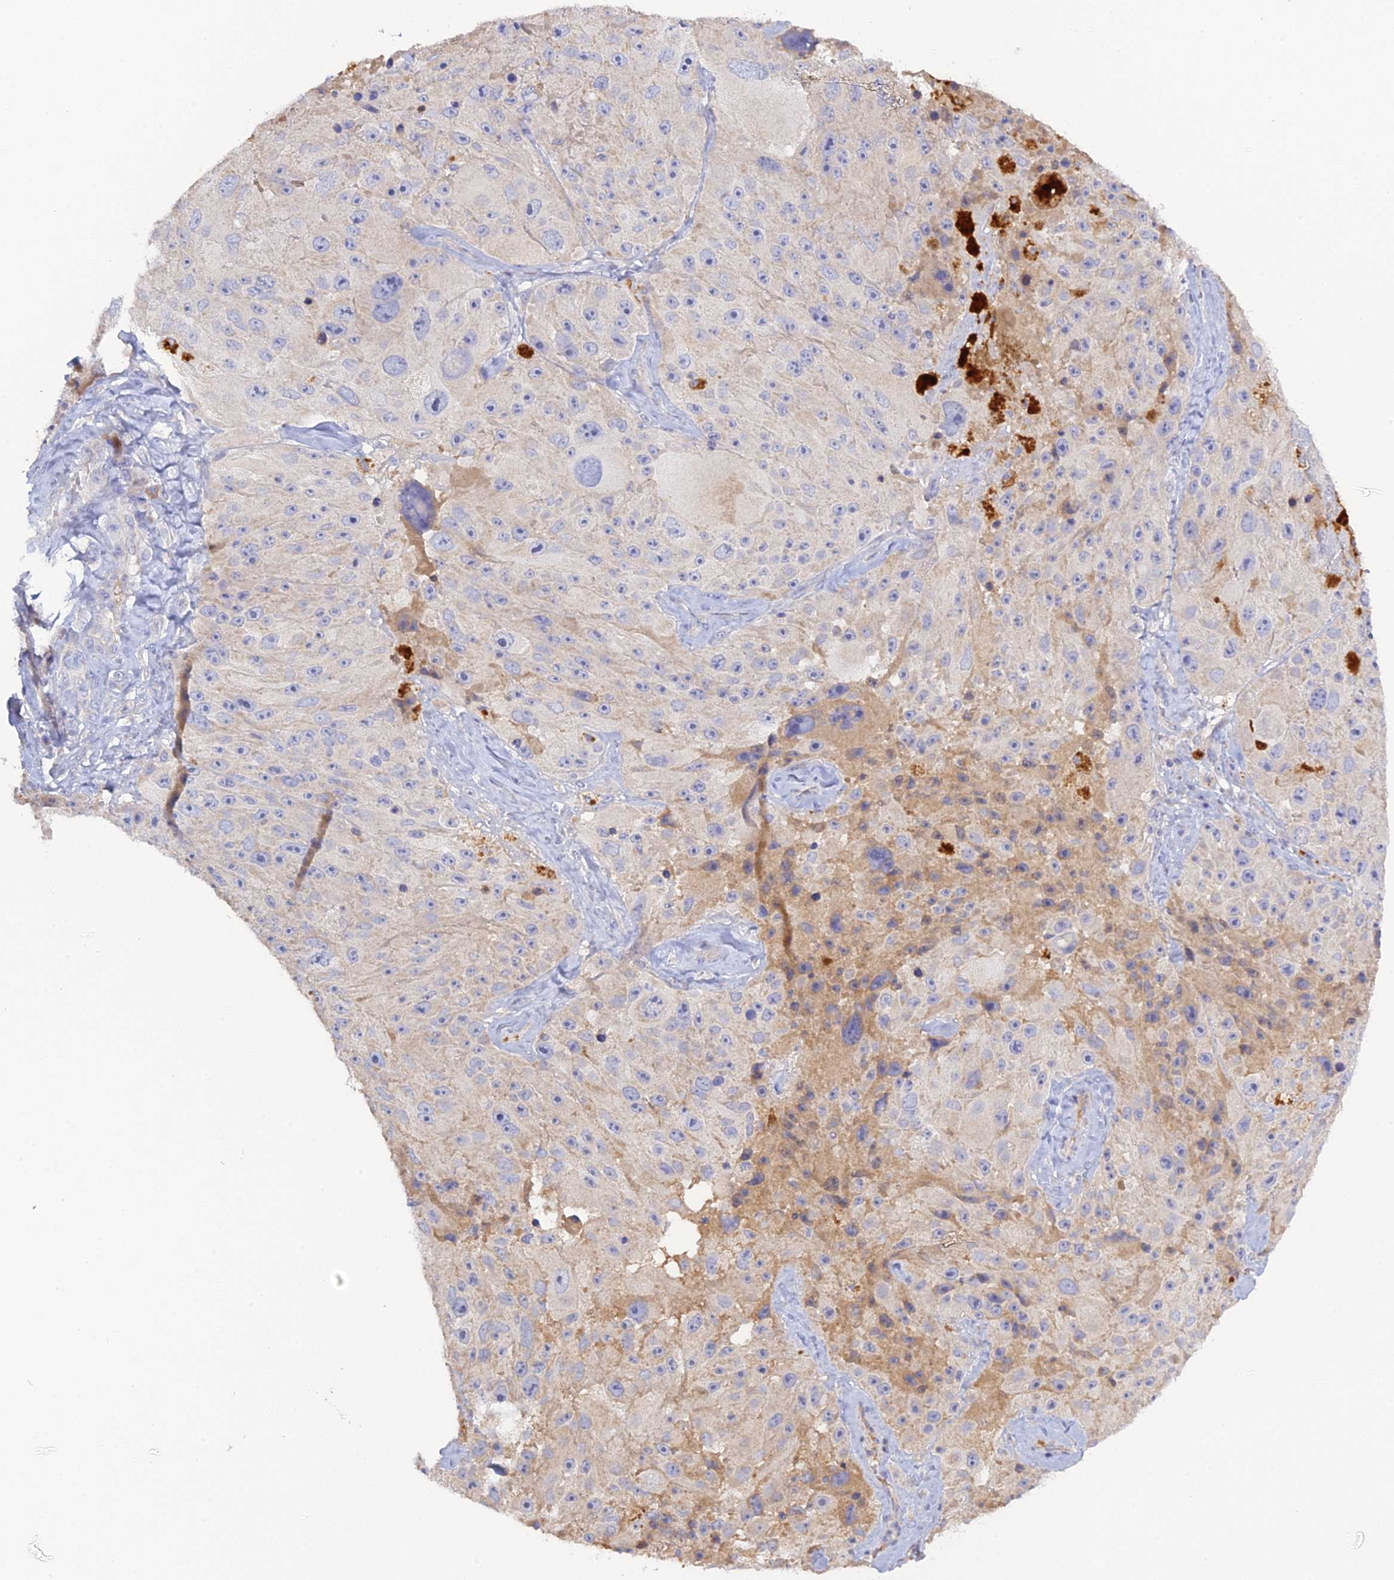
{"staining": {"intensity": "negative", "quantity": "none", "location": "none"}, "tissue": "melanoma", "cell_type": "Tumor cells", "image_type": "cancer", "snomed": [{"axis": "morphology", "description": "Malignant melanoma, Metastatic site"}, {"axis": "topography", "description": "Lymph node"}], "caption": "High magnification brightfield microscopy of melanoma stained with DAB (3,3'-diaminobenzidine) (brown) and counterstained with hematoxylin (blue): tumor cells show no significant expression.", "gene": "ADGRA1", "patient": {"sex": "male", "age": 62}}